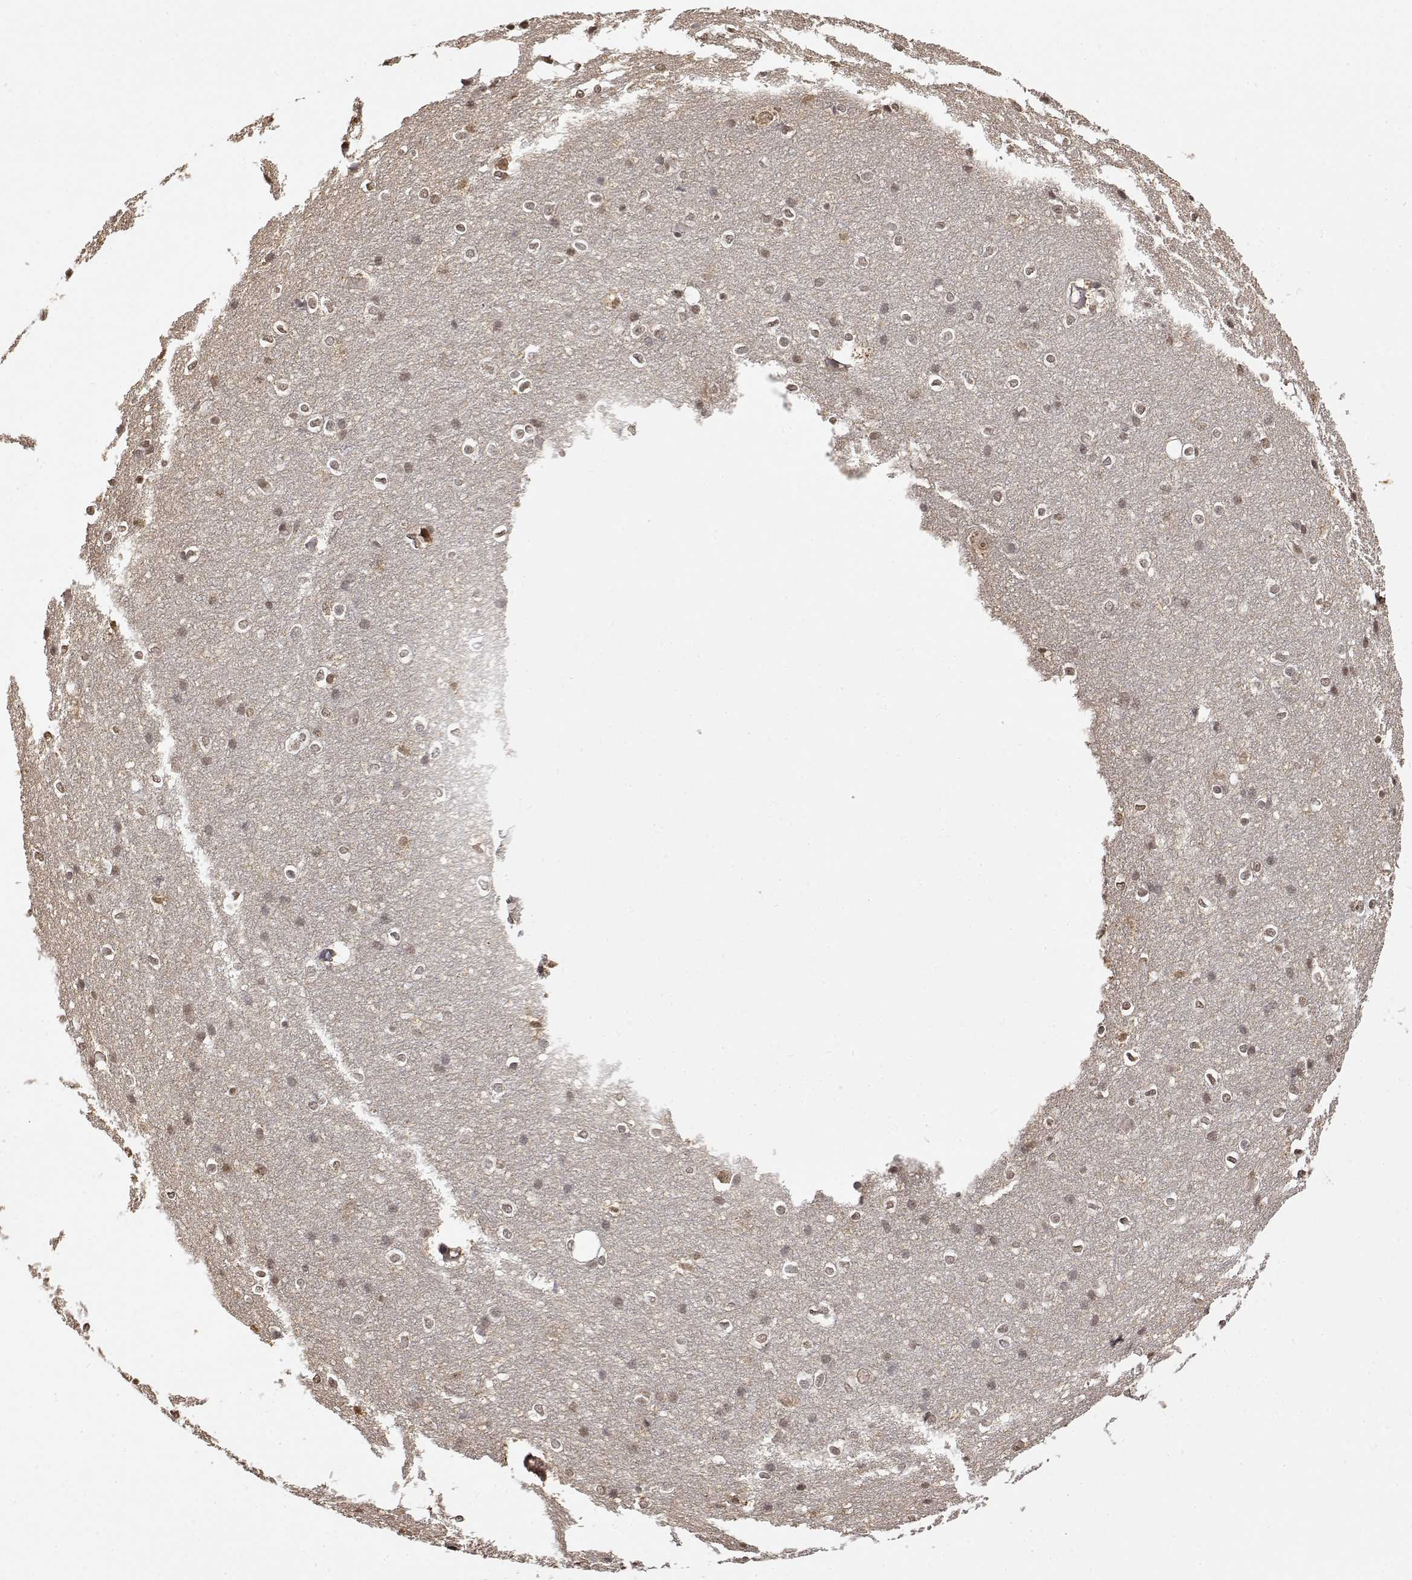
{"staining": {"intensity": "weak", "quantity": ">75%", "location": "nuclear"}, "tissue": "cerebral cortex", "cell_type": "Endothelial cells", "image_type": "normal", "snomed": [{"axis": "morphology", "description": "Normal tissue, NOS"}, {"axis": "topography", "description": "Cerebral cortex"}], "caption": "An immunohistochemistry (IHC) photomicrograph of benign tissue is shown. Protein staining in brown highlights weak nuclear positivity in cerebral cortex within endothelial cells.", "gene": "TPI1", "patient": {"sex": "male", "age": 37}}